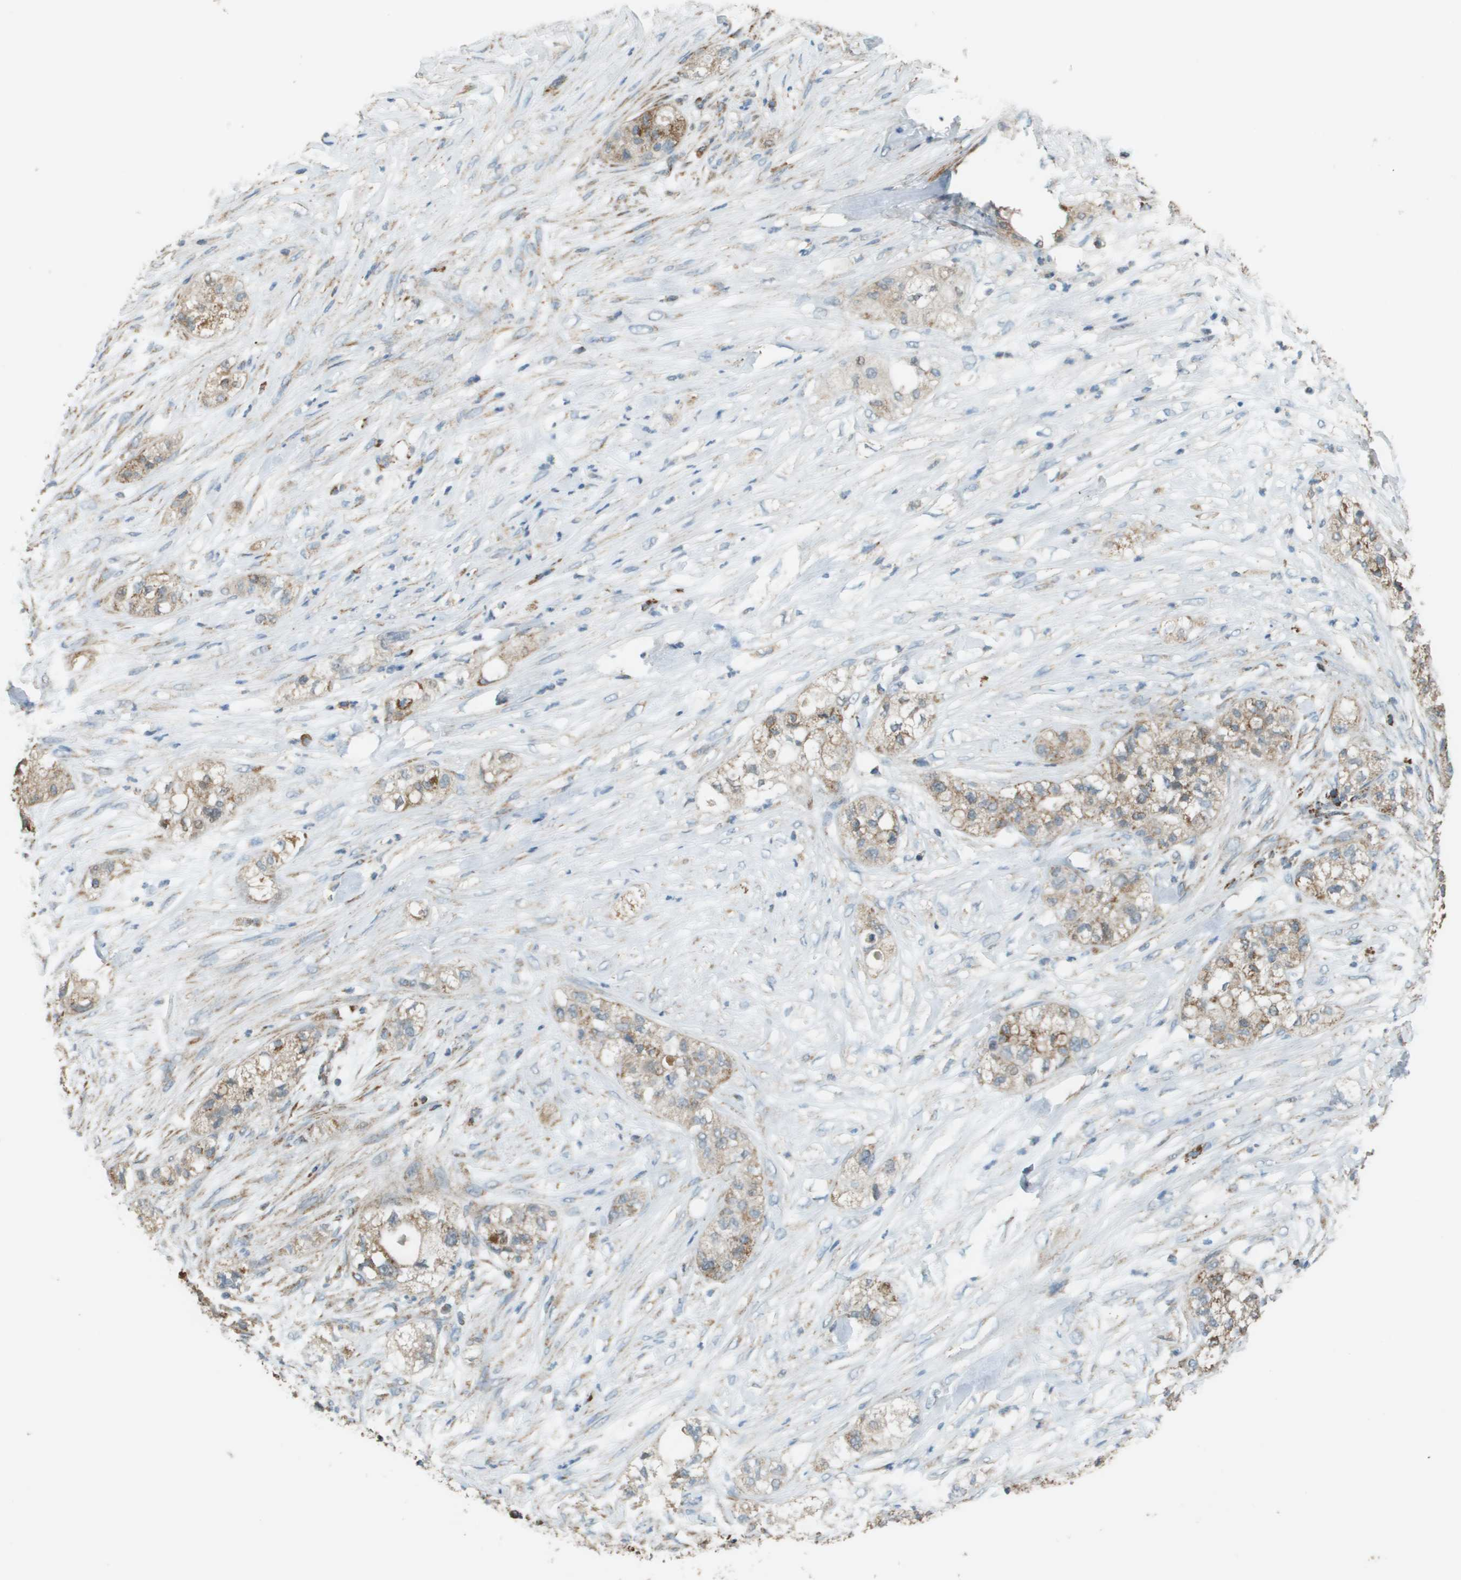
{"staining": {"intensity": "moderate", "quantity": "25%-75%", "location": "cytoplasmic/membranous"}, "tissue": "pancreatic cancer", "cell_type": "Tumor cells", "image_type": "cancer", "snomed": [{"axis": "morphology", "description": "Adenocarcinoma, NOS"}, {"axis": "topography", "description": "Pancreas"}], "caption": "This image displays pancreatic adenocarcinoma stained with immunohistochemistry to label a protein in brown. The cytoplasmic/membranous of tumor cells show moderate positivity for the protein. Nuclei are counter-stained blue.", "gene": "FH", "patient": {"sex": "female", "age": 78}}